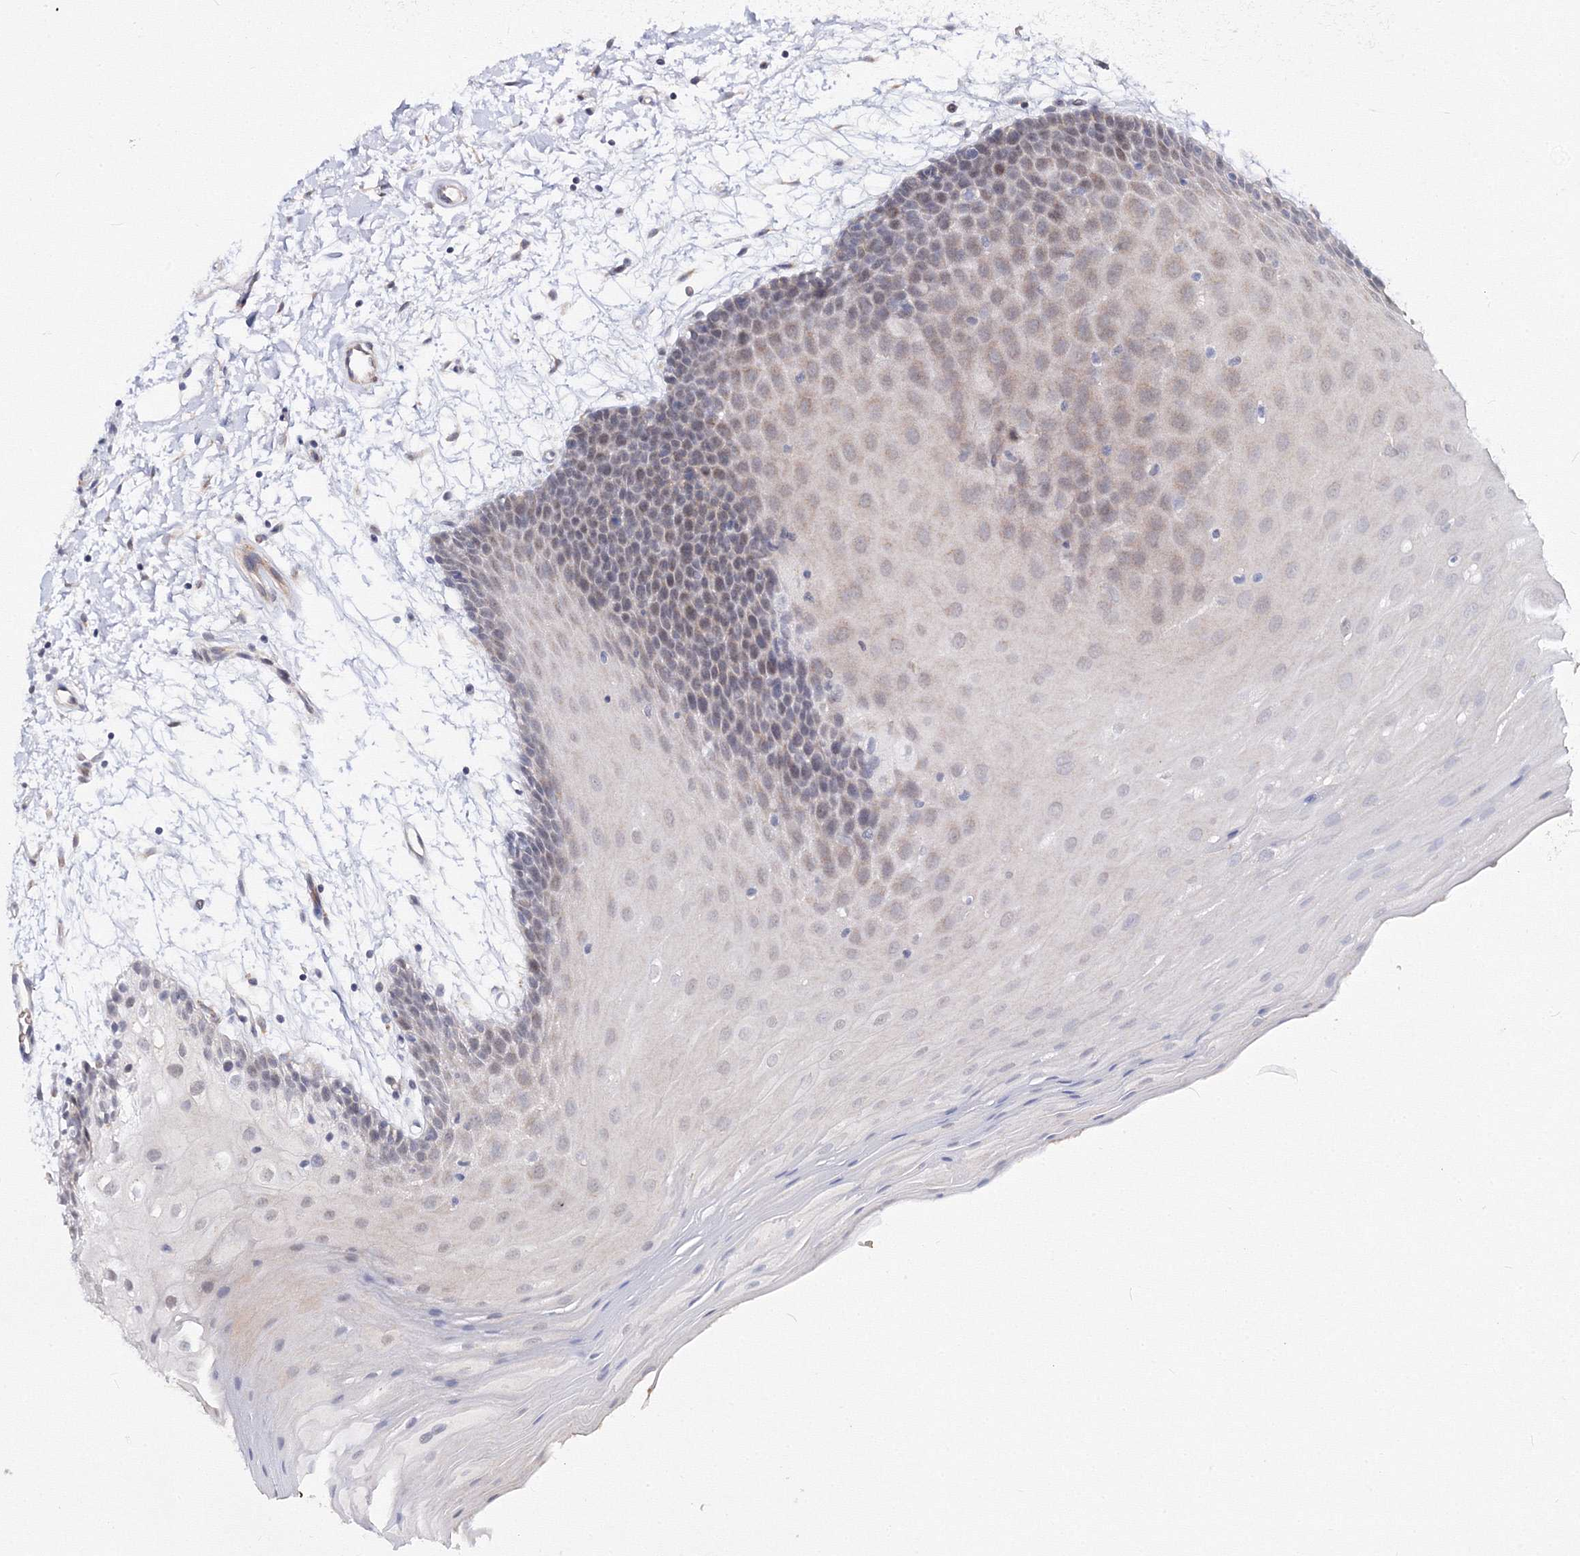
{"staining": {"intensity": "weak", "quantity": "<25%", "location": "cytoplasmic/membranous,nuclear"}, "tissue": "oral mucosa", "cell_type": "Squamous epithelial cells", "image_type": "normal", "snomed": [{"axis": "morphology", "description": "Normal tissue, NOS"}, {"axis": "topography", "description": "Skeletal muscle"}, {"axis": "topography", "description": "Oral tissue"}, {"axis": "topography", "description": "Salivary gland"}, {"axis": "topography", "description": "Peripheral nerve tissue"}], "caption": "Immunohistochemistry micrograph of unremarkable oral mucosa stained for a protein (brown), which shows no expression in squamous epithelial cells.", "gene": "C11orf52", "patient": {"sex": "male", "age": 54}}